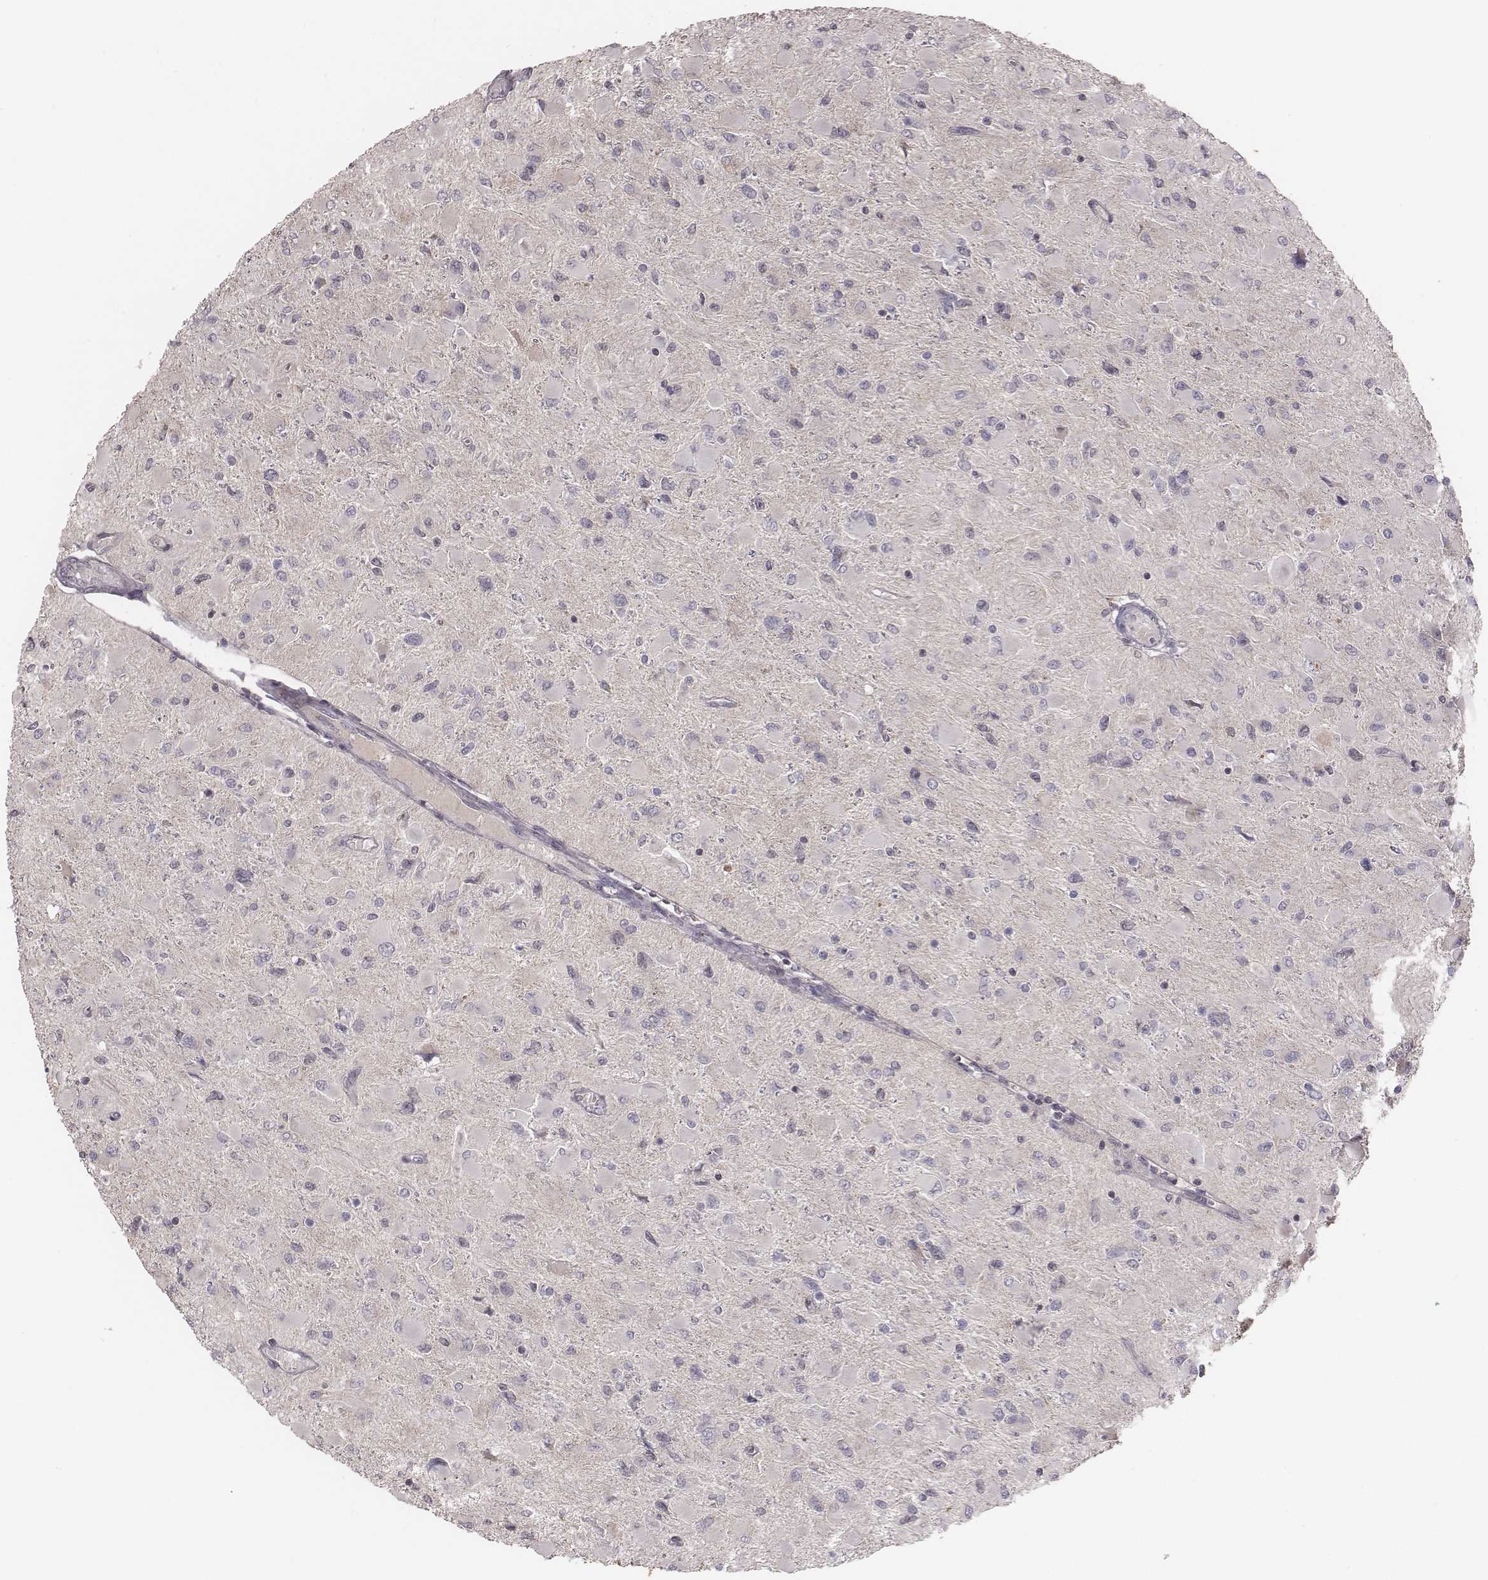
{"staining": {"intensity": "negative", "quantity": "none", "location": "none"}, "tissue": "glioma", "cell_type": "Tumor cells", "image_type": "cancer", "snomed": [{"axis": "morphology", "description": "Glioma, malignant, High grade"}, {"axis": "topography", "description": "Cerebral cortex"}], "caption": "Immunohistochemistry (IHC) photomicrograph of neoplastic tissue: glioma stained with DAB reveals no significant protein staining in tumor cells.", "gene": "TLX3", "patient": {"sex": "female", "age": 36}}